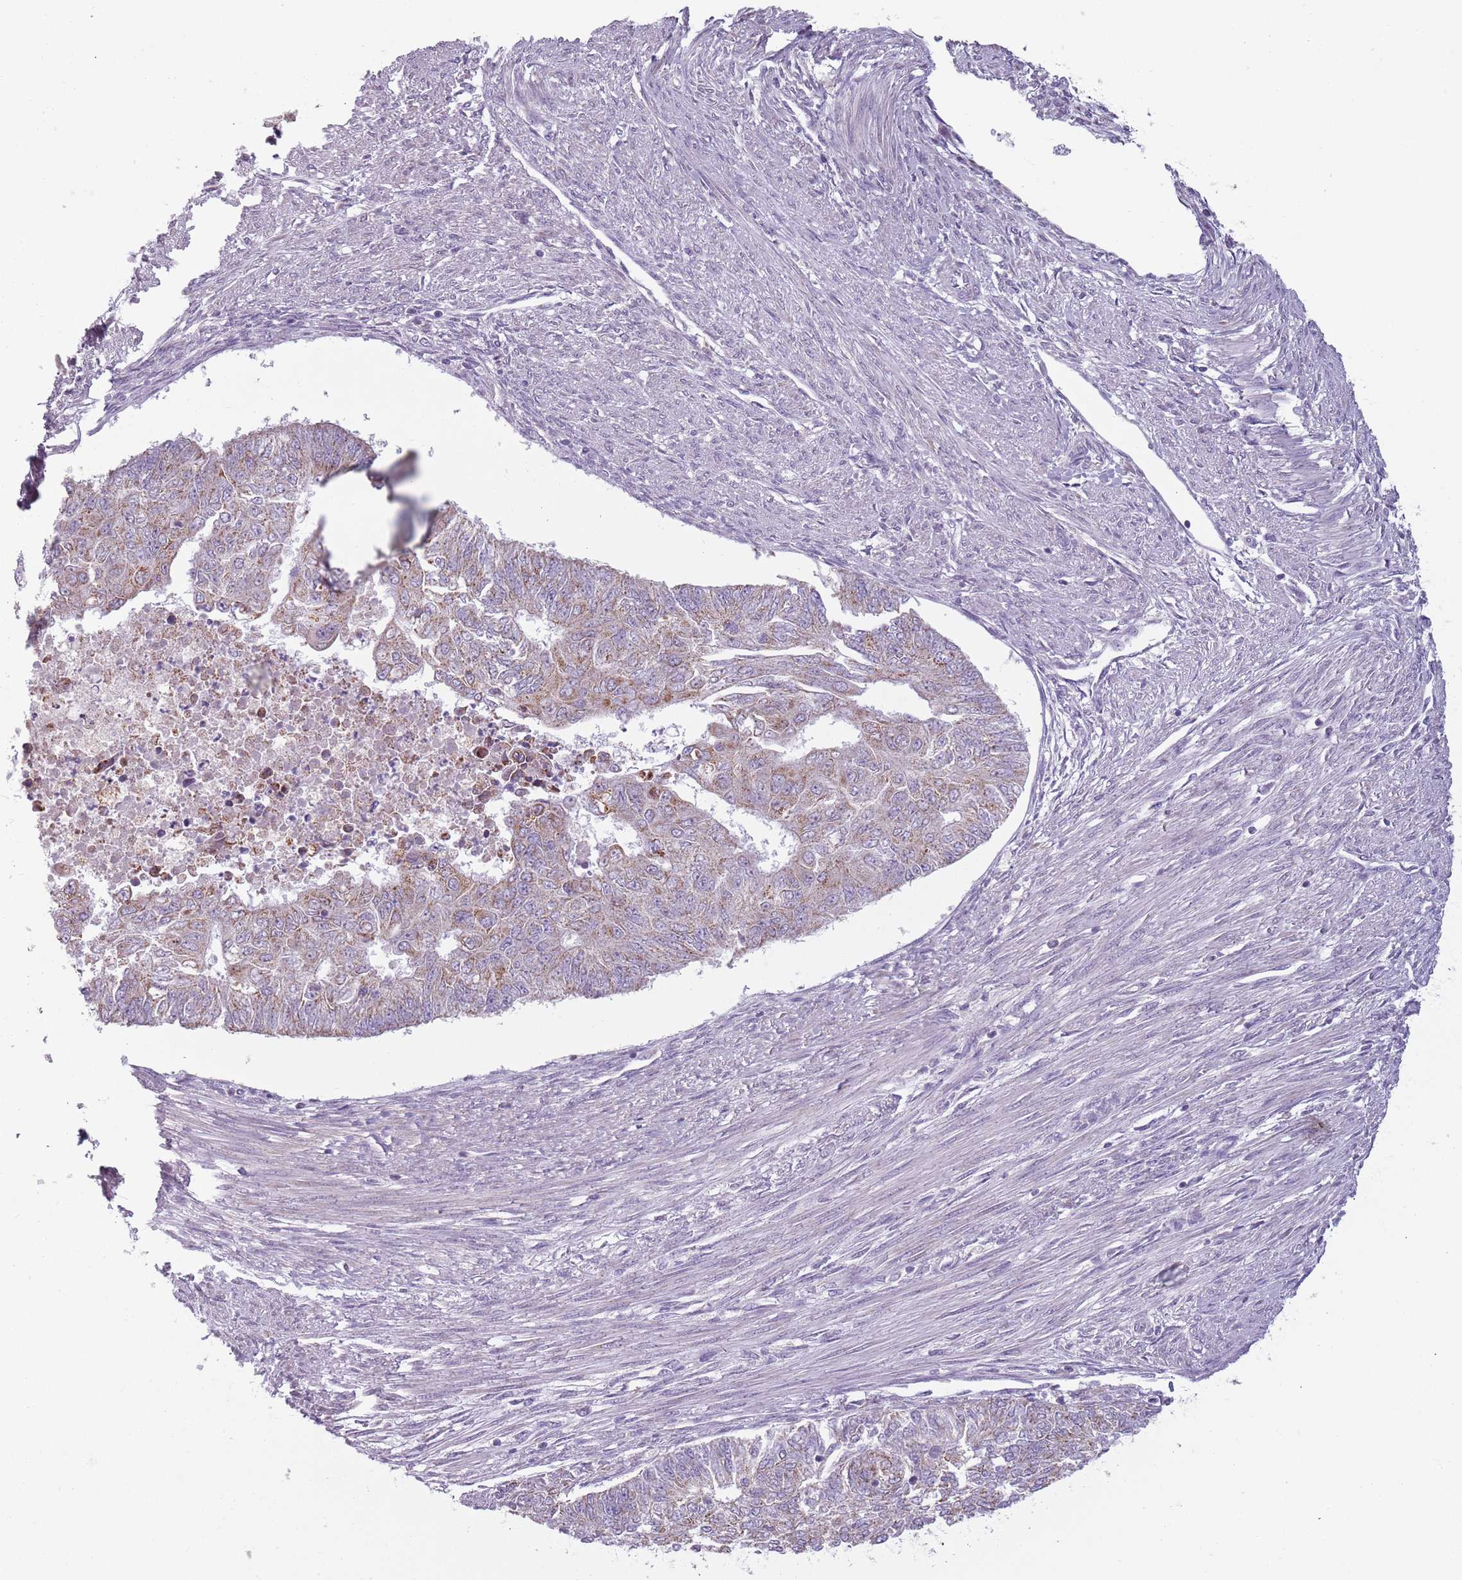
{"staining": {"intensity": "weak", "quantity": "25%-75%", "location": "cytoplasmic/membranous"}, "tissue": "endometrial cancer", "cell_type": "Tumor cells", "image_type": "cancer", "snomed": [{"axis": "morphology", "description": "Adenocarcinoma, NOS"}, {"axis": "topography", "description": "Endometrium"}], "caption": "This histopathology image exhibits immunohistochemistry (IHC) staining of endometrial adenocarcinoma, with low weak cytoplasmic/membranous positivity in about 25%-75% of tumor cells.", "gene": "MEGF8", "patient": {"sex": "female", "age": 32}}